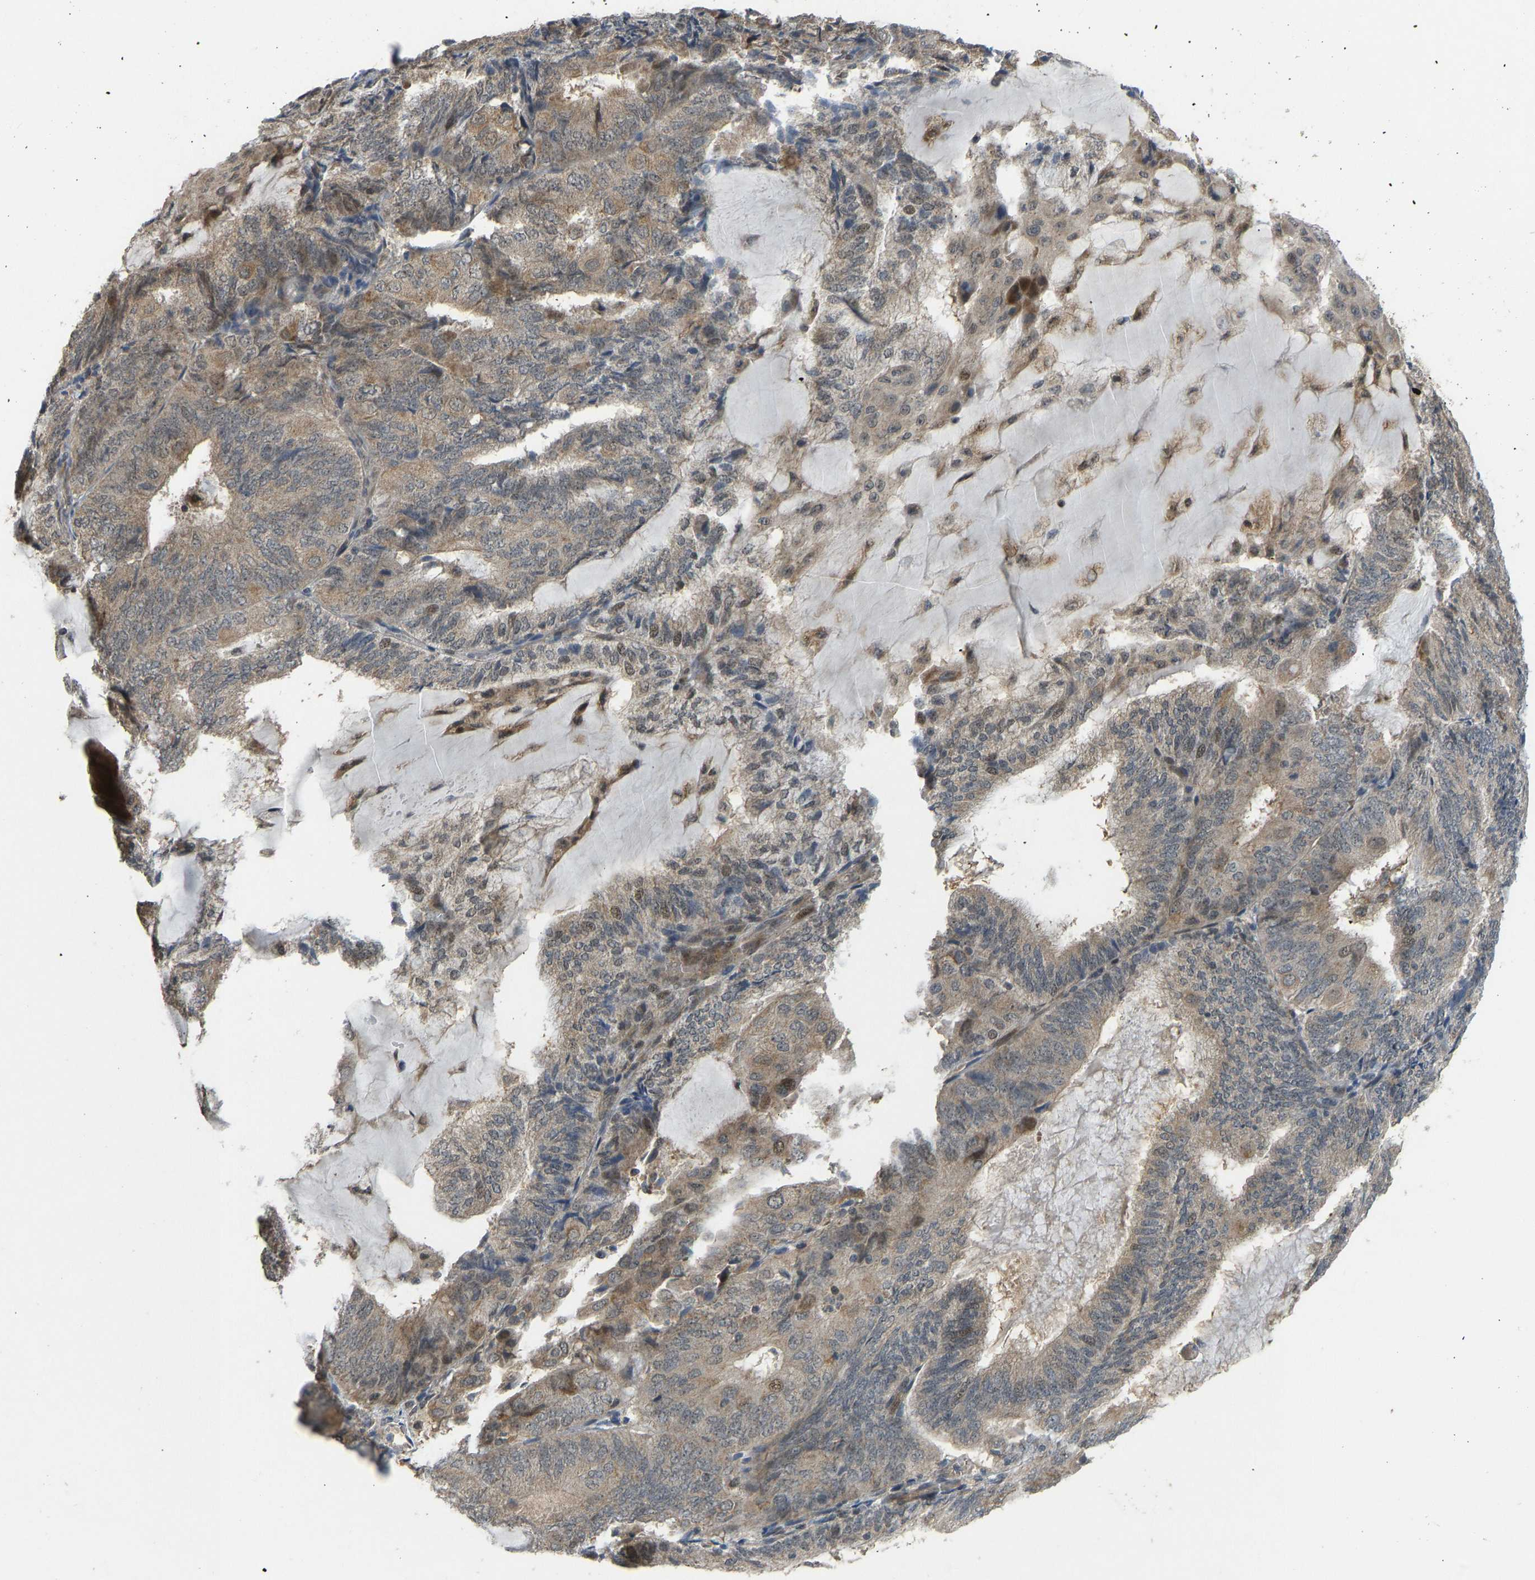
{"staining": {"intensity": "weak", "quantity": ">75%", "location": "cytoplasmic/membranous,nuclear"}, "tissue": "endometrial cancer", "cell_type": "Tumor cells", "image_type": "cancer", "snomed": [{"axis": "morphology", "description": "Adenocarcinoma, NOS"}, {"axis": "topography", "description": "Endometrium"}], "caption": "Weak cytoplasmic/membranous and nuclear positivity for a protein is identified in approximately >75% of tumor cells of adenocarcinoma (endometrial) using immunohistochemistry.", "gene": "ACADS", "patient": {"sex": "female", "age": 81}}